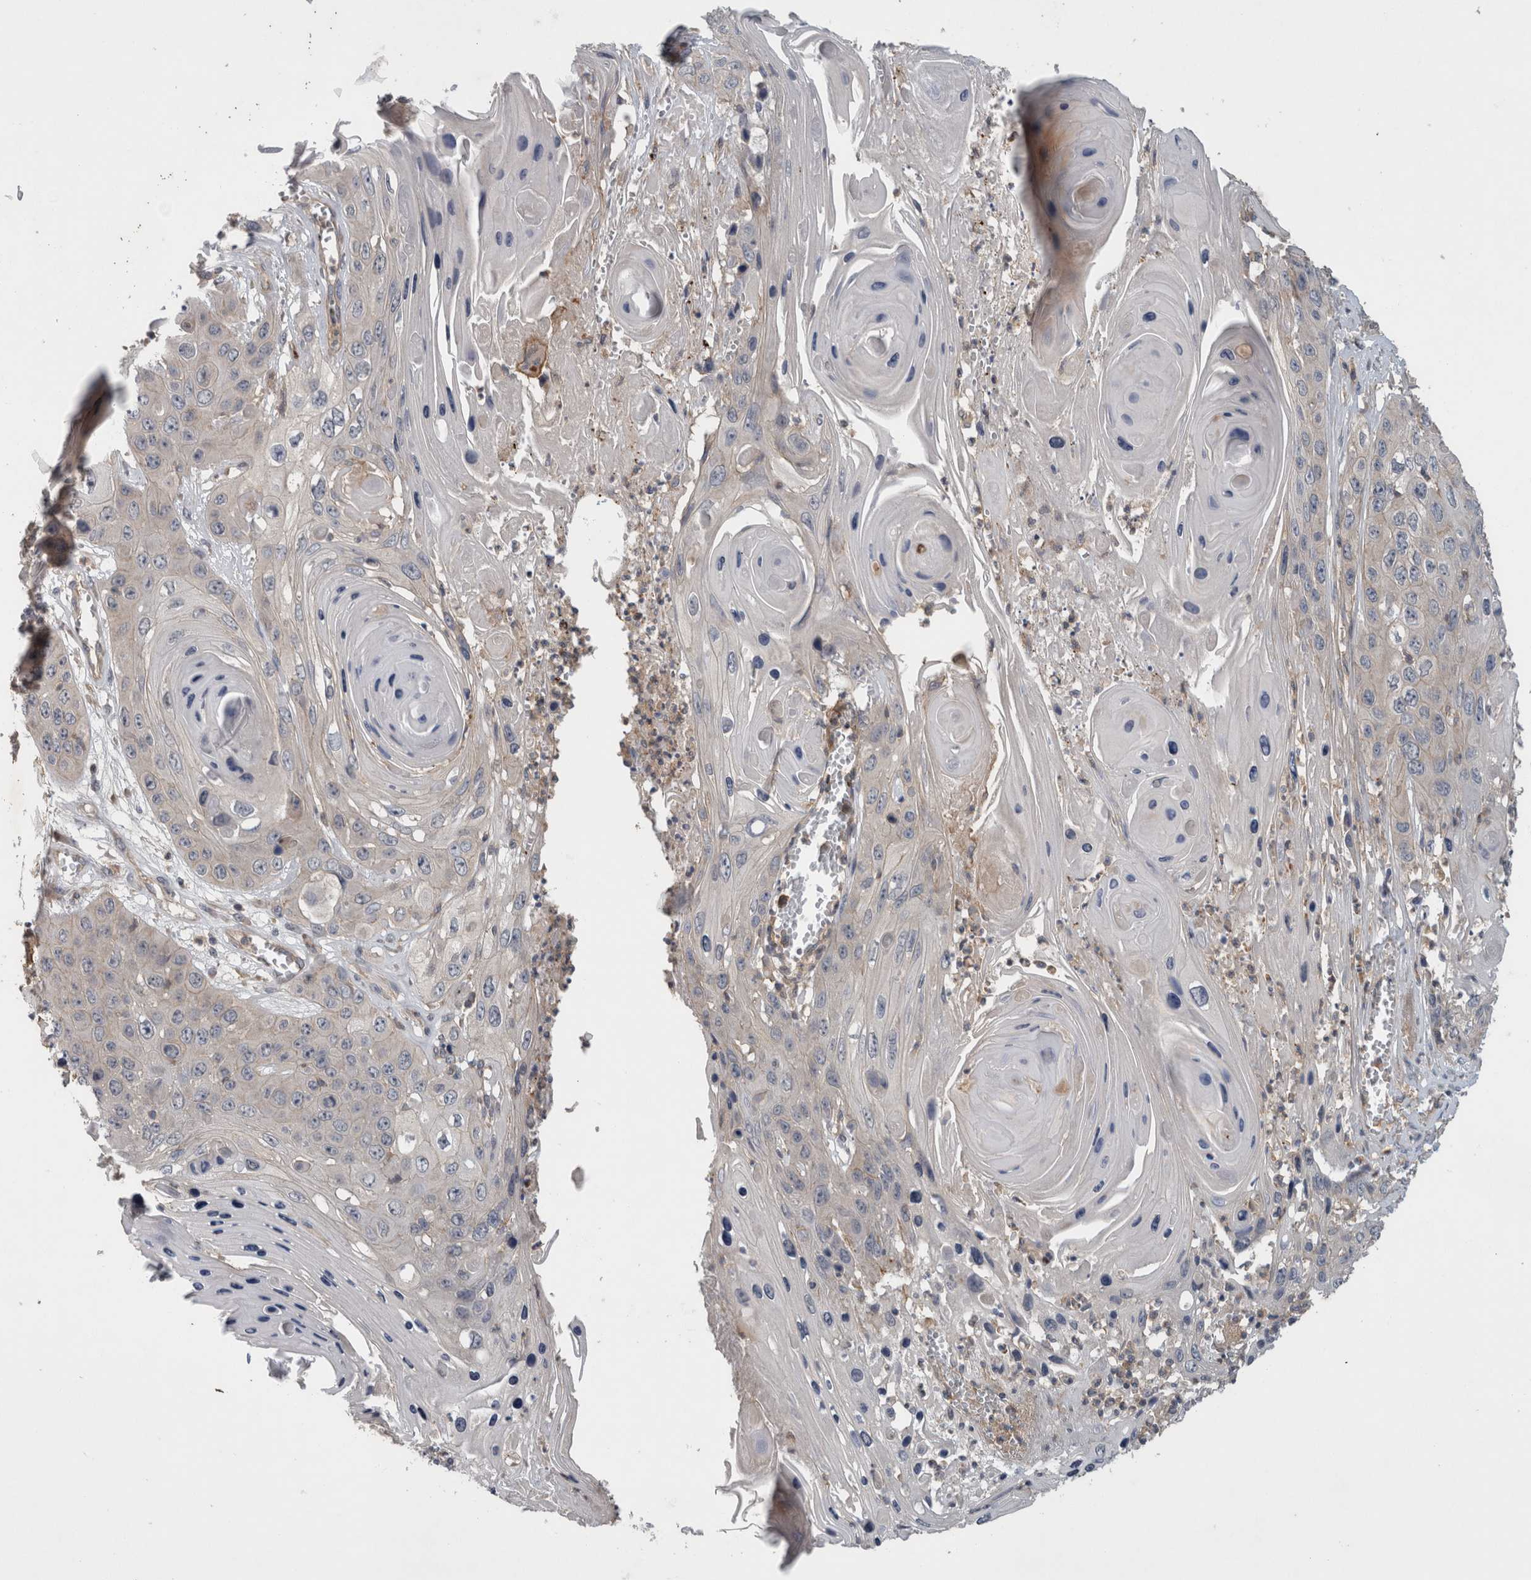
{"staining": {"intensity": "negative", "quantity": "none", "location": "none"}, "tissue": "skin cancer", "cell_type": "Tumor cells", "image_type": "cancer", "snomed": [{"axis": "morphology", "description": "Squamous cell carcinoma, NOS"}, {"axis": "topography", "description": "Skin"}], "caption": "Image shows no protein positivity in tumor cells of skin squamous cell carcinoma tissue.", "gene": "SCARA5", "patient": {"sex": "male", "age": 55}}